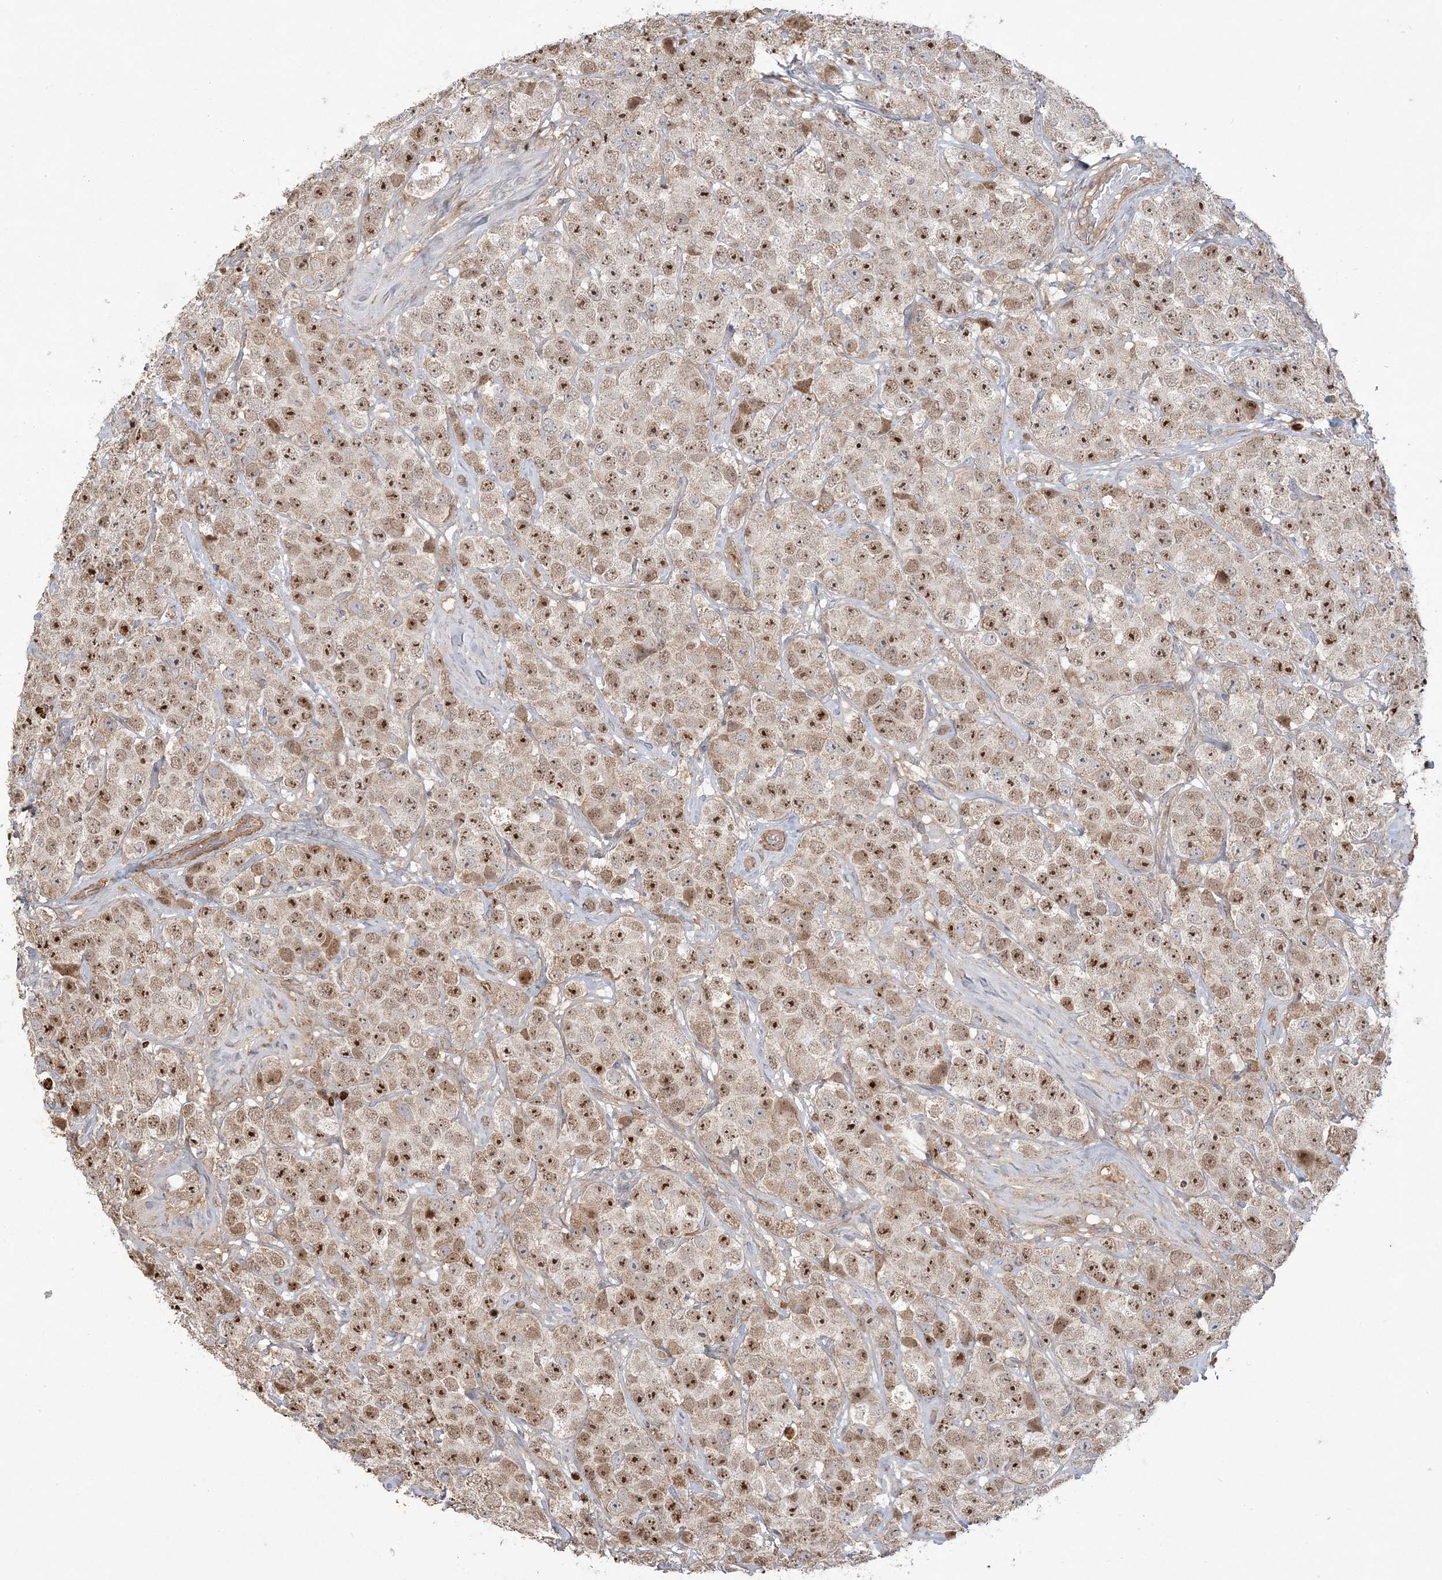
{"staining": {"intensity": "moderate", "quantity": ">75%", "location": "cytoplasmic/membranous,nuclear"}, "tissue": "testis cancer", "cell_type": "Tumor cells", "image_type": "cancer", "snomed": [{"axis": "morphology", "description": "Seminoma, NOS"}, {"axis": "topography", "description": "Testis"}], "caption": "Protein staining displays moderate cytoplasmic/membranous and nuclear expression in approximately >75% of tumor cells in testis seminoma.", "gene": "SCLT1", "patient": {"sex": "male", "age": 28}}